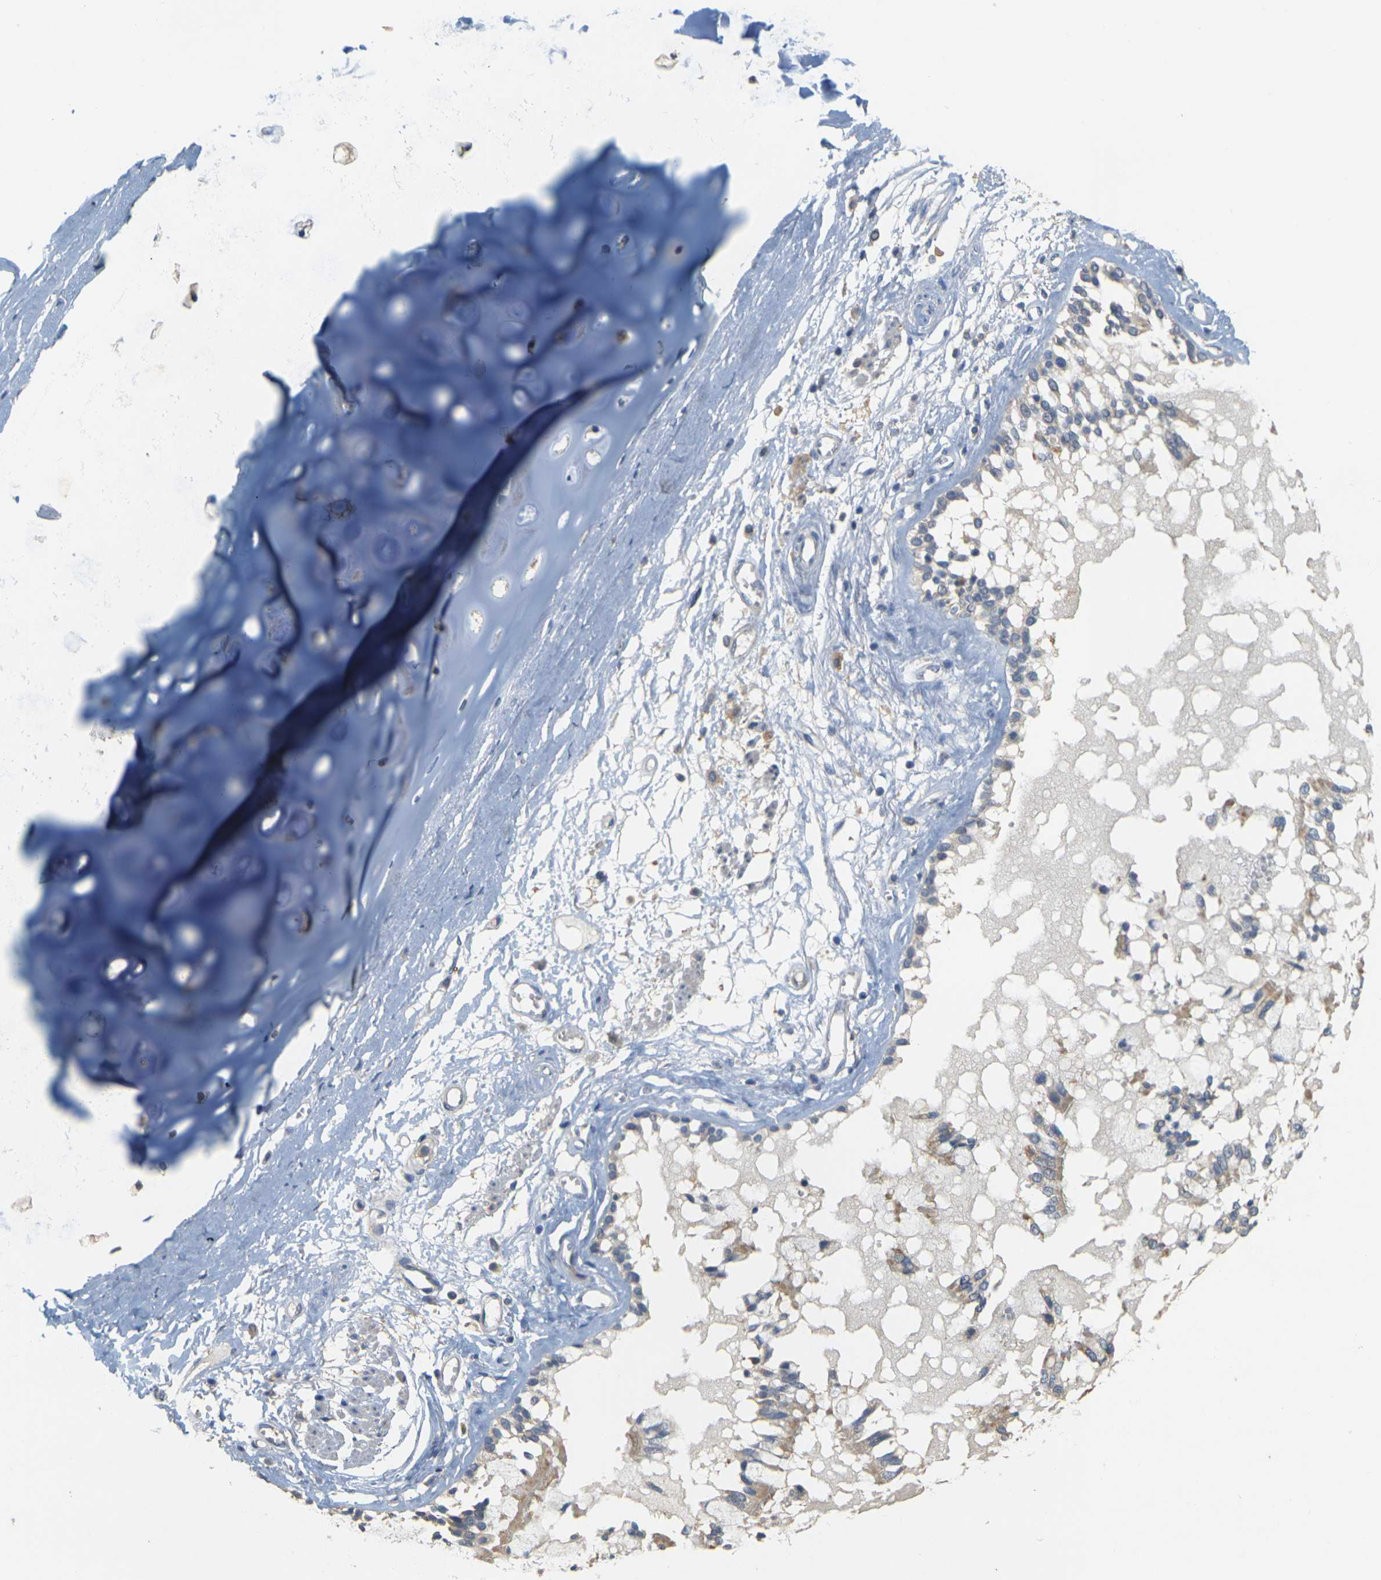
{"staining": {"intensity": "moderate", "quantity": ">75%", "location": "cytoplasmic/membranous"}, "tissue": "bronchus", "cell_type": "Respiratory epithelial cells", "image_type": "normal", "snomed": [{"axis": "morphology", "description": "Normal tissue, NOS"}, {"axis": "morphology", "description": "Inflammation, NOS"}, {"axis": "topography", "description": "Cartilage tissue"}, {"axis": "topography", "description": "Lung"}], "caption": "Immunohistochemistry (IHC) micrograph of benign human bronchus stained for a protein (brown), which reveals medium levels of moderate cytoplasmic/membranous staining in approximately >75% of respiratory epithelial cells.", "gene": "GDAP1", "patient": {"sex": "male", "age": 71}}